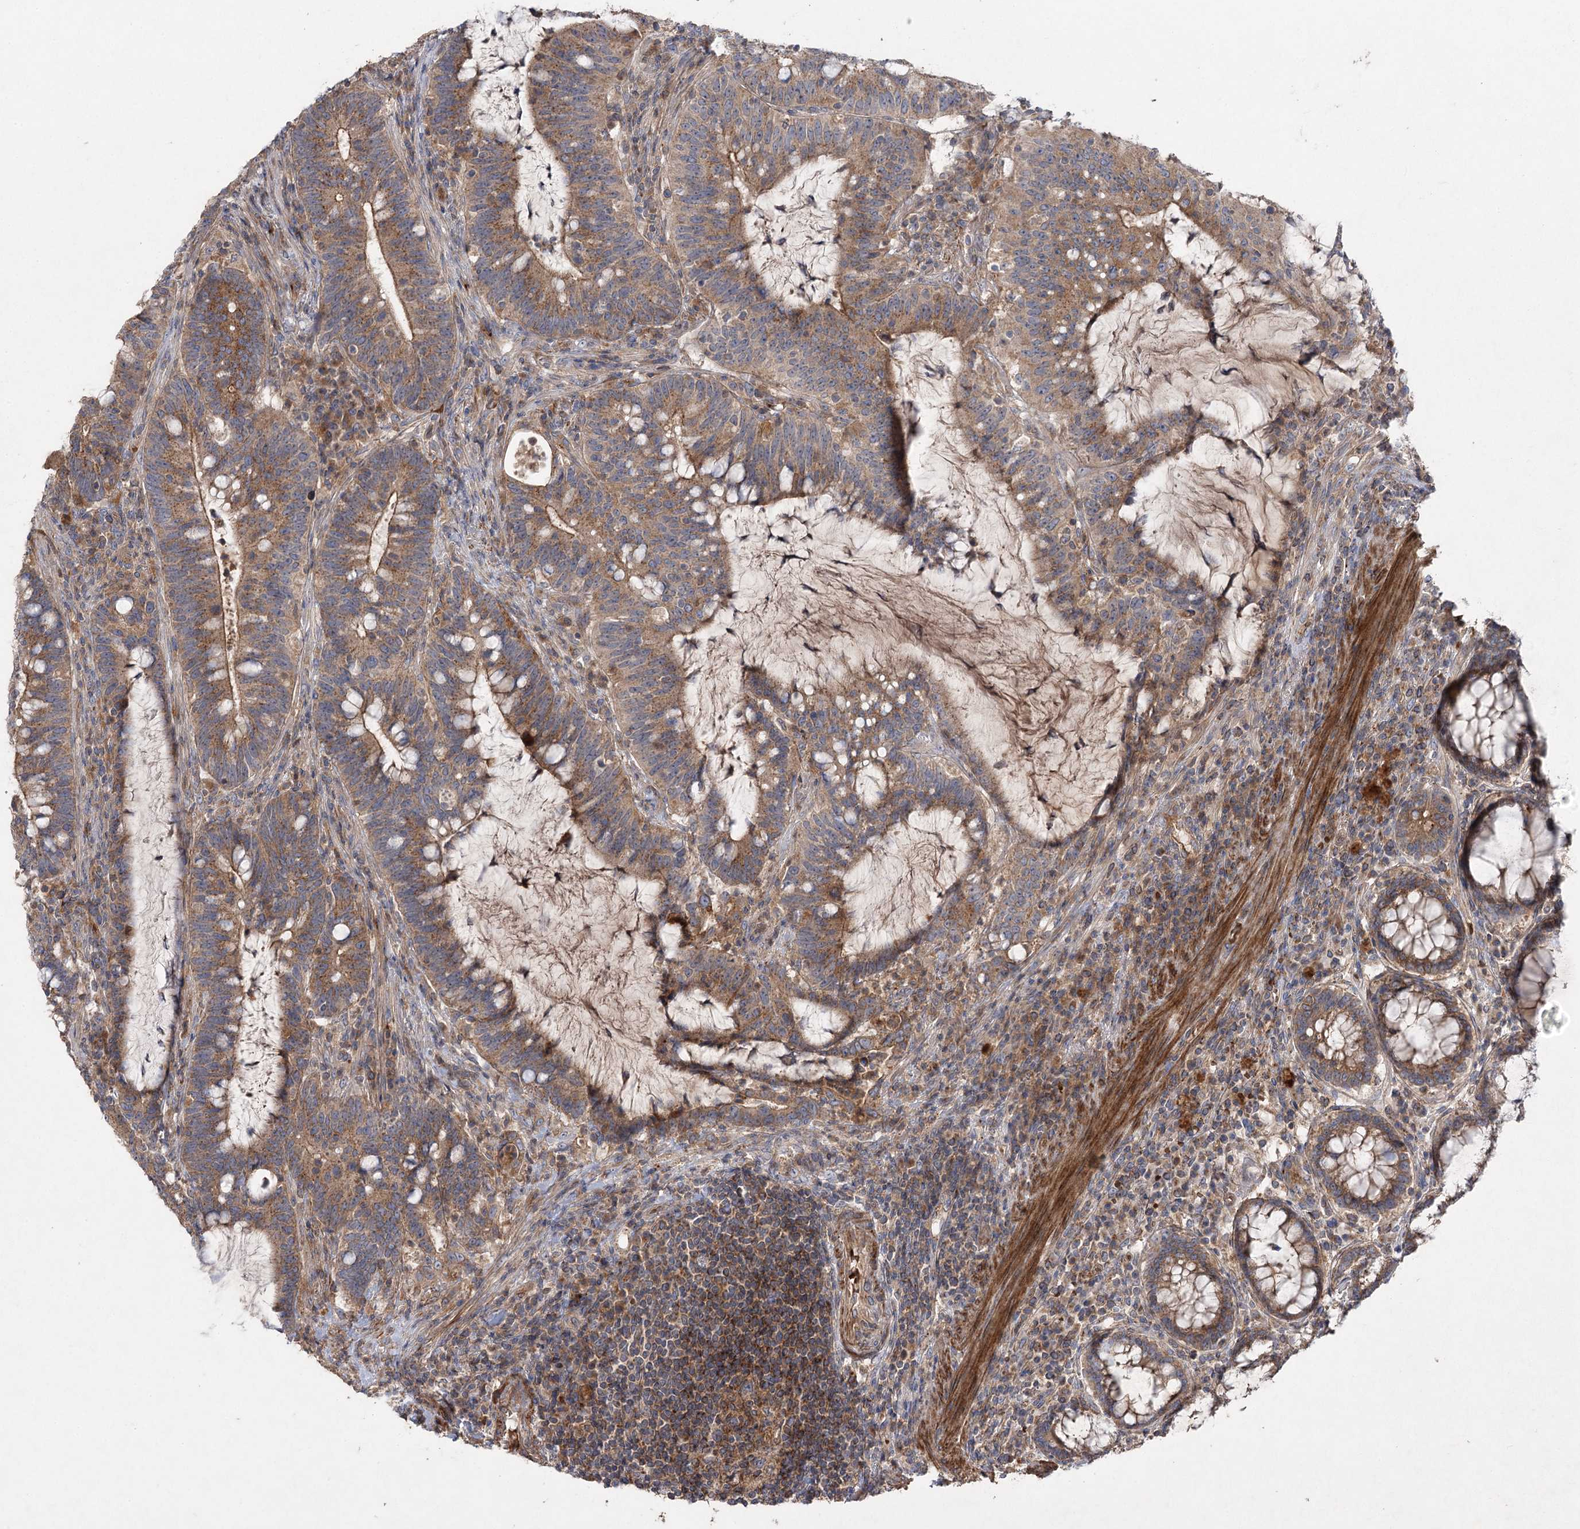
{"staining": {"intensity": "moderate", "quantity": ">75%", "location": "cytoplasmic/membranous"}, "tissue": "colorectal cancer", "cell_type": "Tumor cells", "image_type": "cancer", "snomed": [{"axis": "morphology", "description": "Adenocarcinoma, NOS"}, {"axis": "topography", "description": "Colon"}], "caption": "An immunohistochemistry (IHC) image of neoplastic tissue is shown. Protein staining in brown labels moderate cytoplasmic/membranous positivity in adenocarcinoma (colorectal) within tumor cells. (brown staining indicates protein expression, while blue staining denotes nuclei).", "gene": "KIAA0825", "patient": {"sex": "female", "age": 66}}